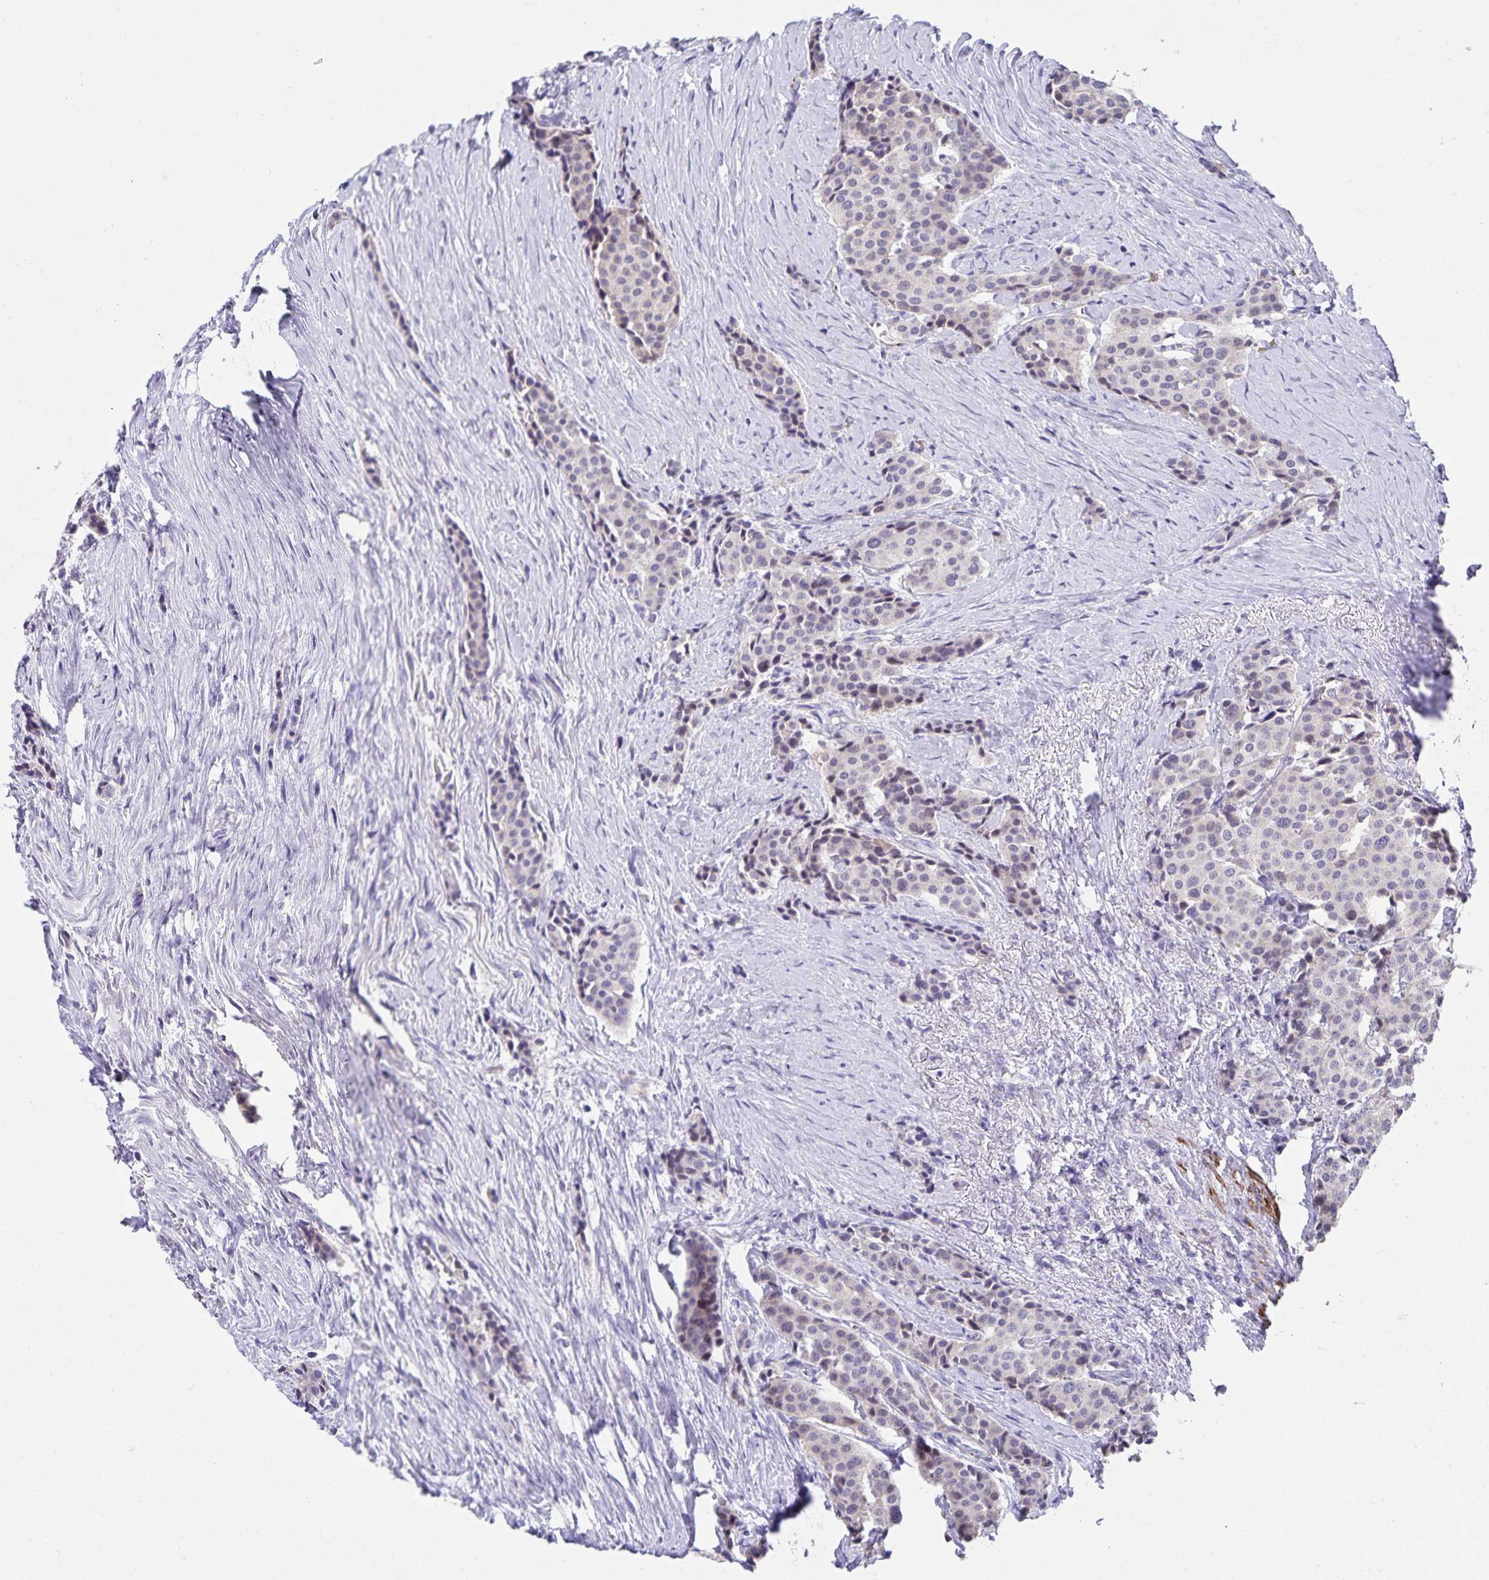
{"staining": {"intensity": "negative", "quantity": "none", "location": "none"}, "tissue": "carcinoid", "cell_type": "Tumor cells", "image_type": "cancer", "snomed": [{"axis": "morphology", "description": "Carcinoid, malignant, NOS"}, {"axis": "topography", "description": "Small intestine"}], "caption": "The immunohistochemistry image has no significant positivity in tumor cells of carcinoid tissue. (DAB immunohistochemistry, high magnification).", "gene": "SYNM", "patient": {"sex": "male", "age": 73}}